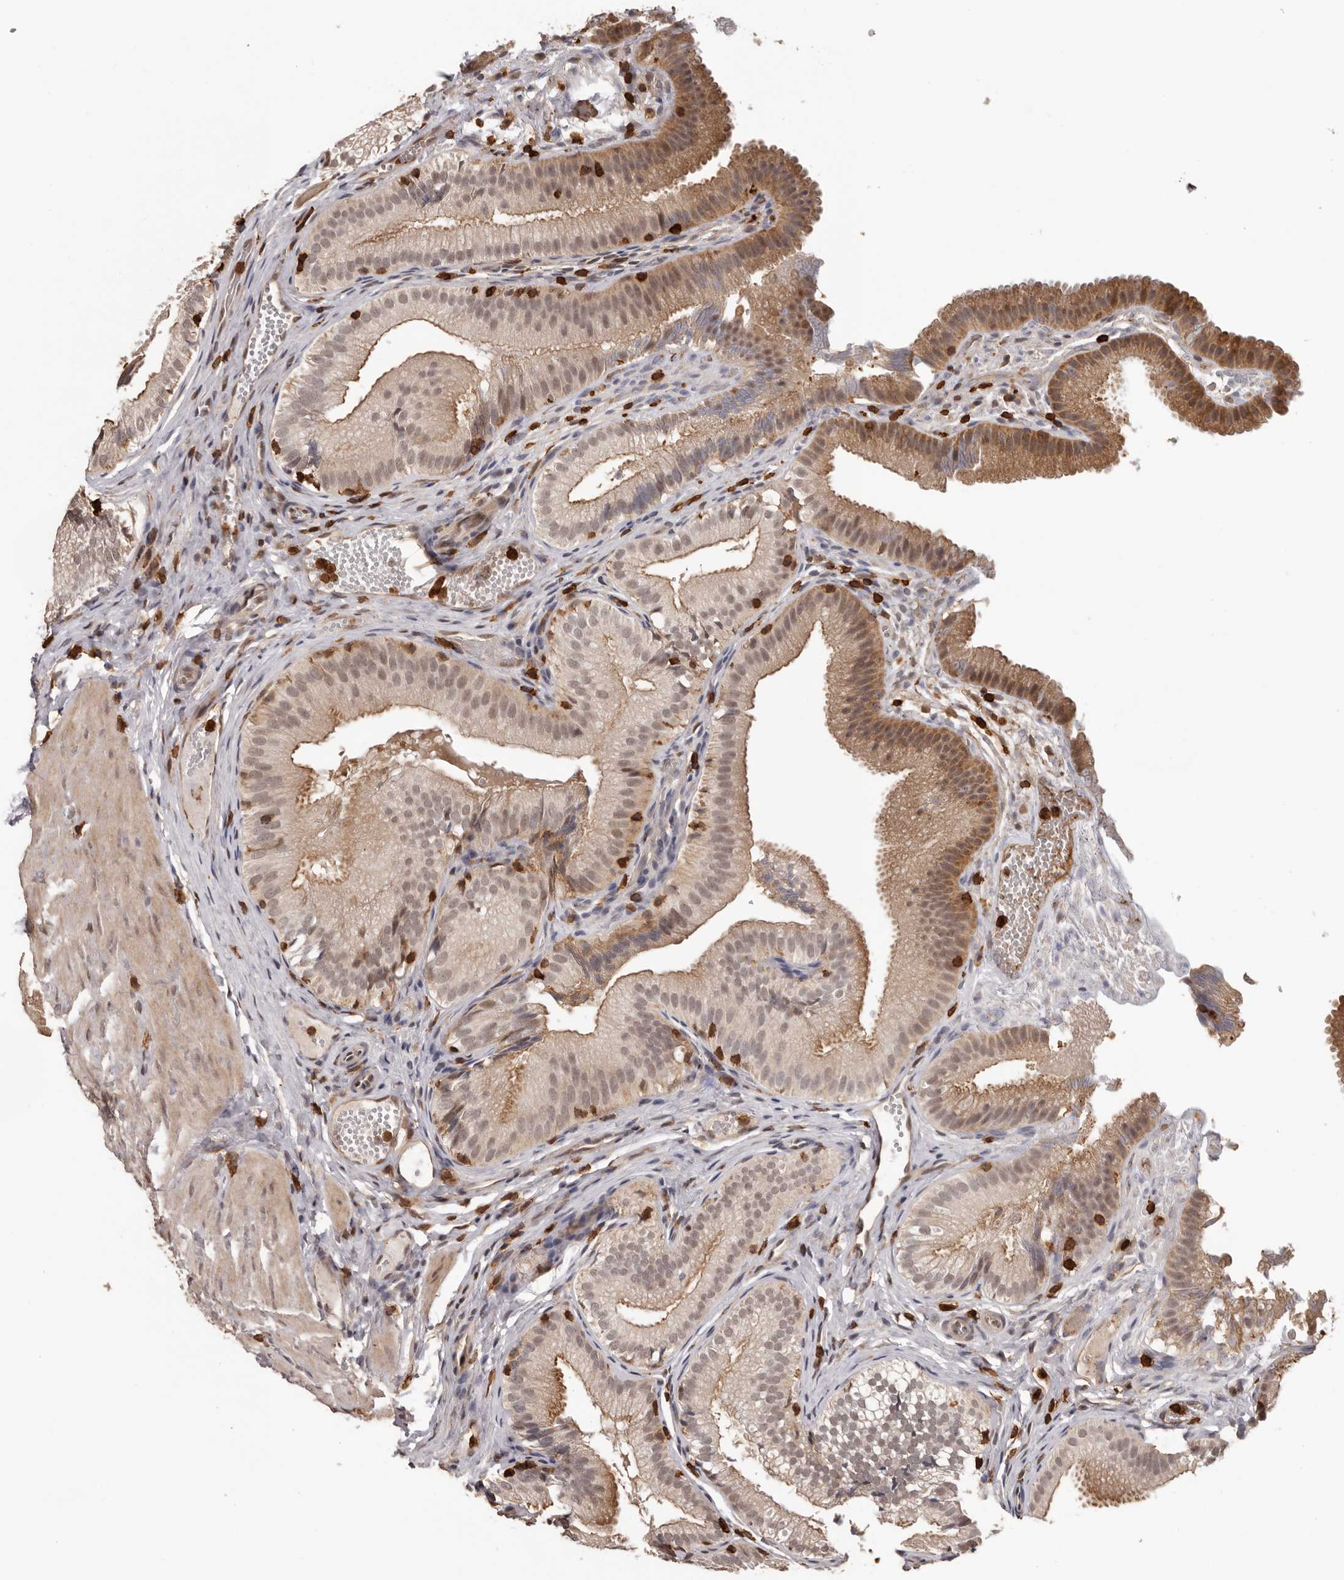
{"staining": {"intensity": "moderate", "quantity": ">75%", "location": "cytoplasmic/membranous,nuclear"}, "tissue": "gallbladder", "cell_type": "Glandular cells", "image_type": "normal", "snomed": [{"axis": "morphology", "description": "Normal tissue, NOS"}, {"axis": "topography", "description": "Gallbladder"}], "caption": "Protein staining shows moderate cytoplasmic/membranous,nuclear positivity in about >75% of glandular cells in benign gallbladder. The protein is shown in brown color, while the nuclei are stained blue.", "gene": "PRR12", "patient": {"sex": "female", "age": 30}}